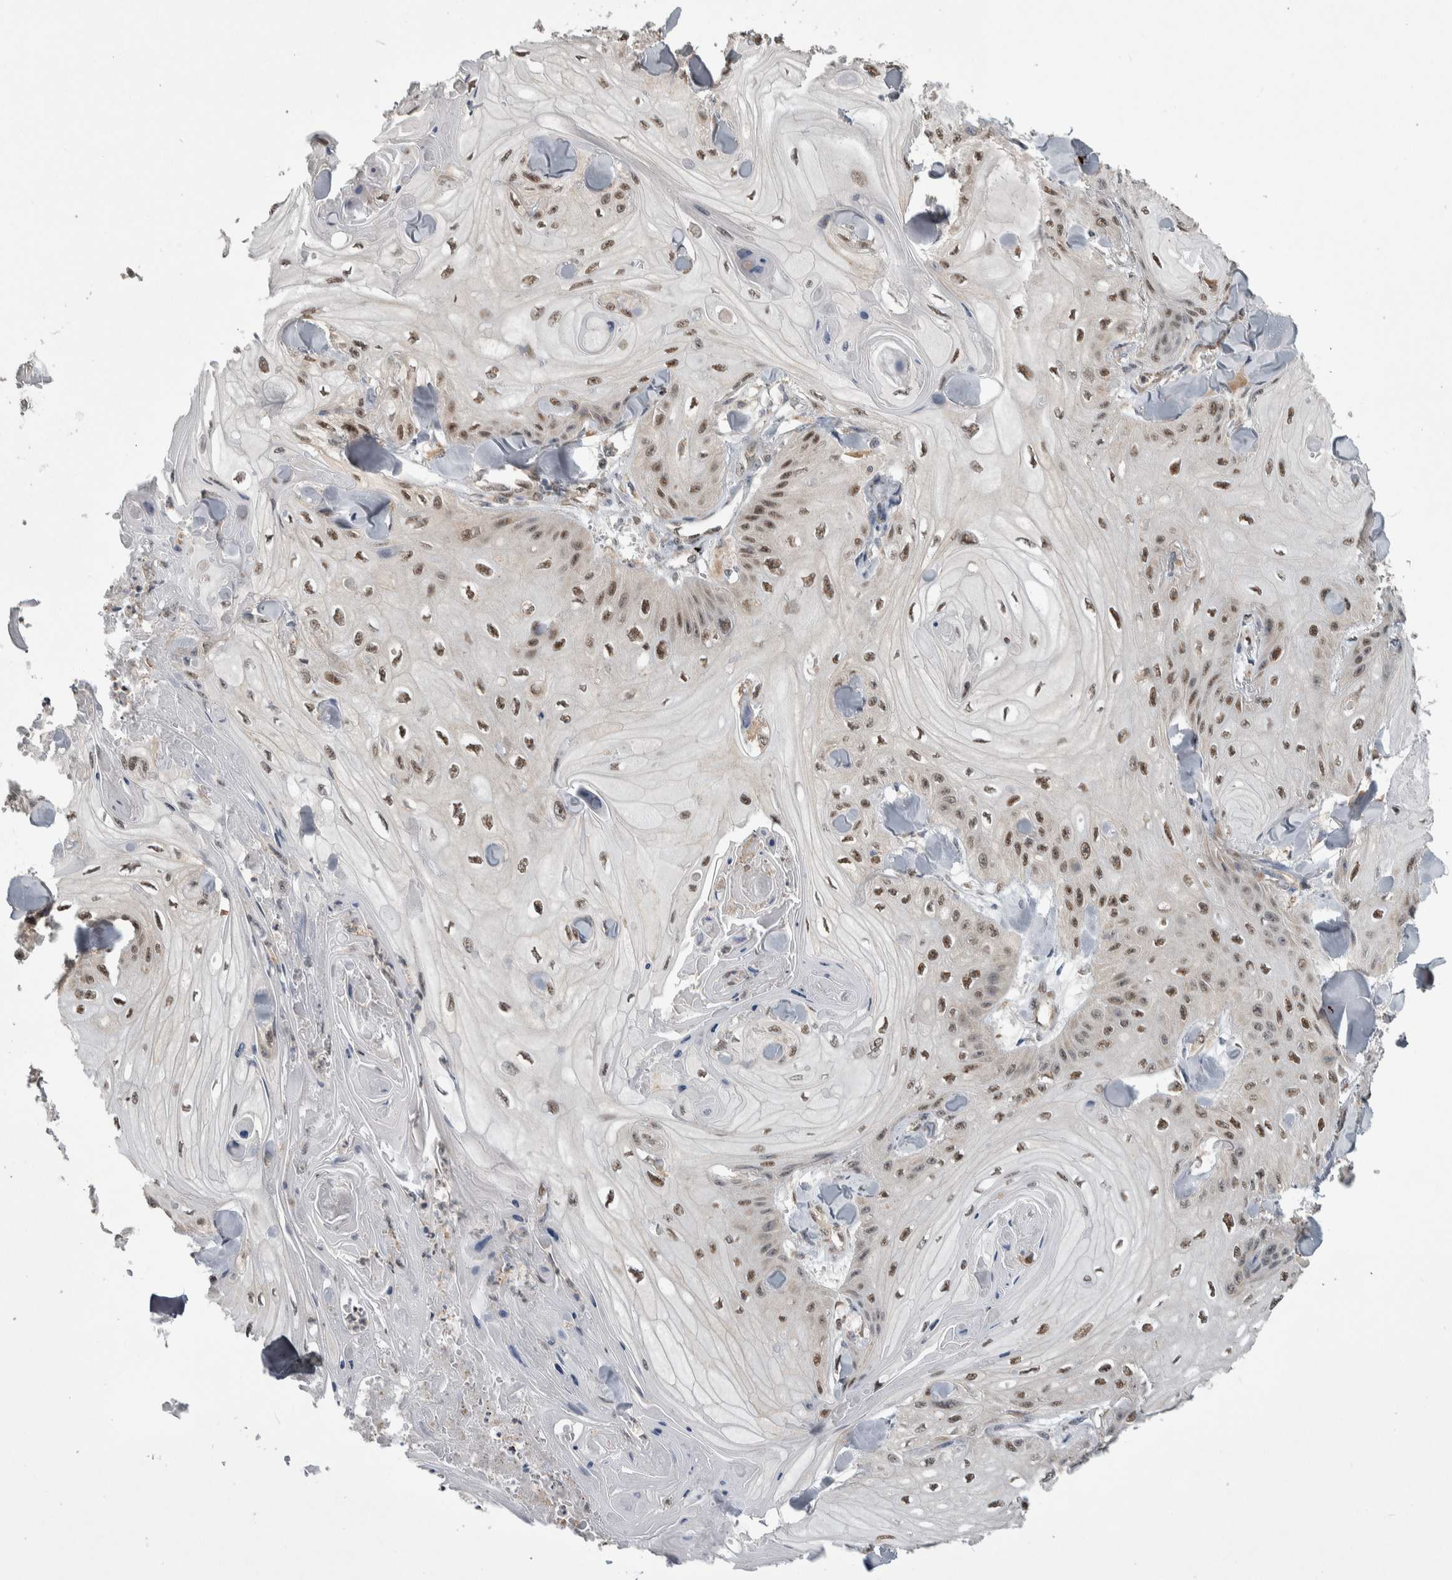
{"staining": {"intensity": "moderate", "quantity": ">75%", "location": "nuclear"}, "tissue": "skin cancer", "cell_type": "Tumor cells", "image_type": "cancer", "snomed": [{"axis": "morphology", "description": "Squamous cell carcinoma, NOS"}, {"axis": "topography", "description": "Skin"}], "caption": "The image exhibits immunohistochemical staining of skin cancer. There is moderate nuclear staining is present in about >75% of tumor cells. (Brightfield microscopy of DAB IHC at high magnification).", "gene": "PRDM4", "patient": {"sex": "male", "age": 74}}